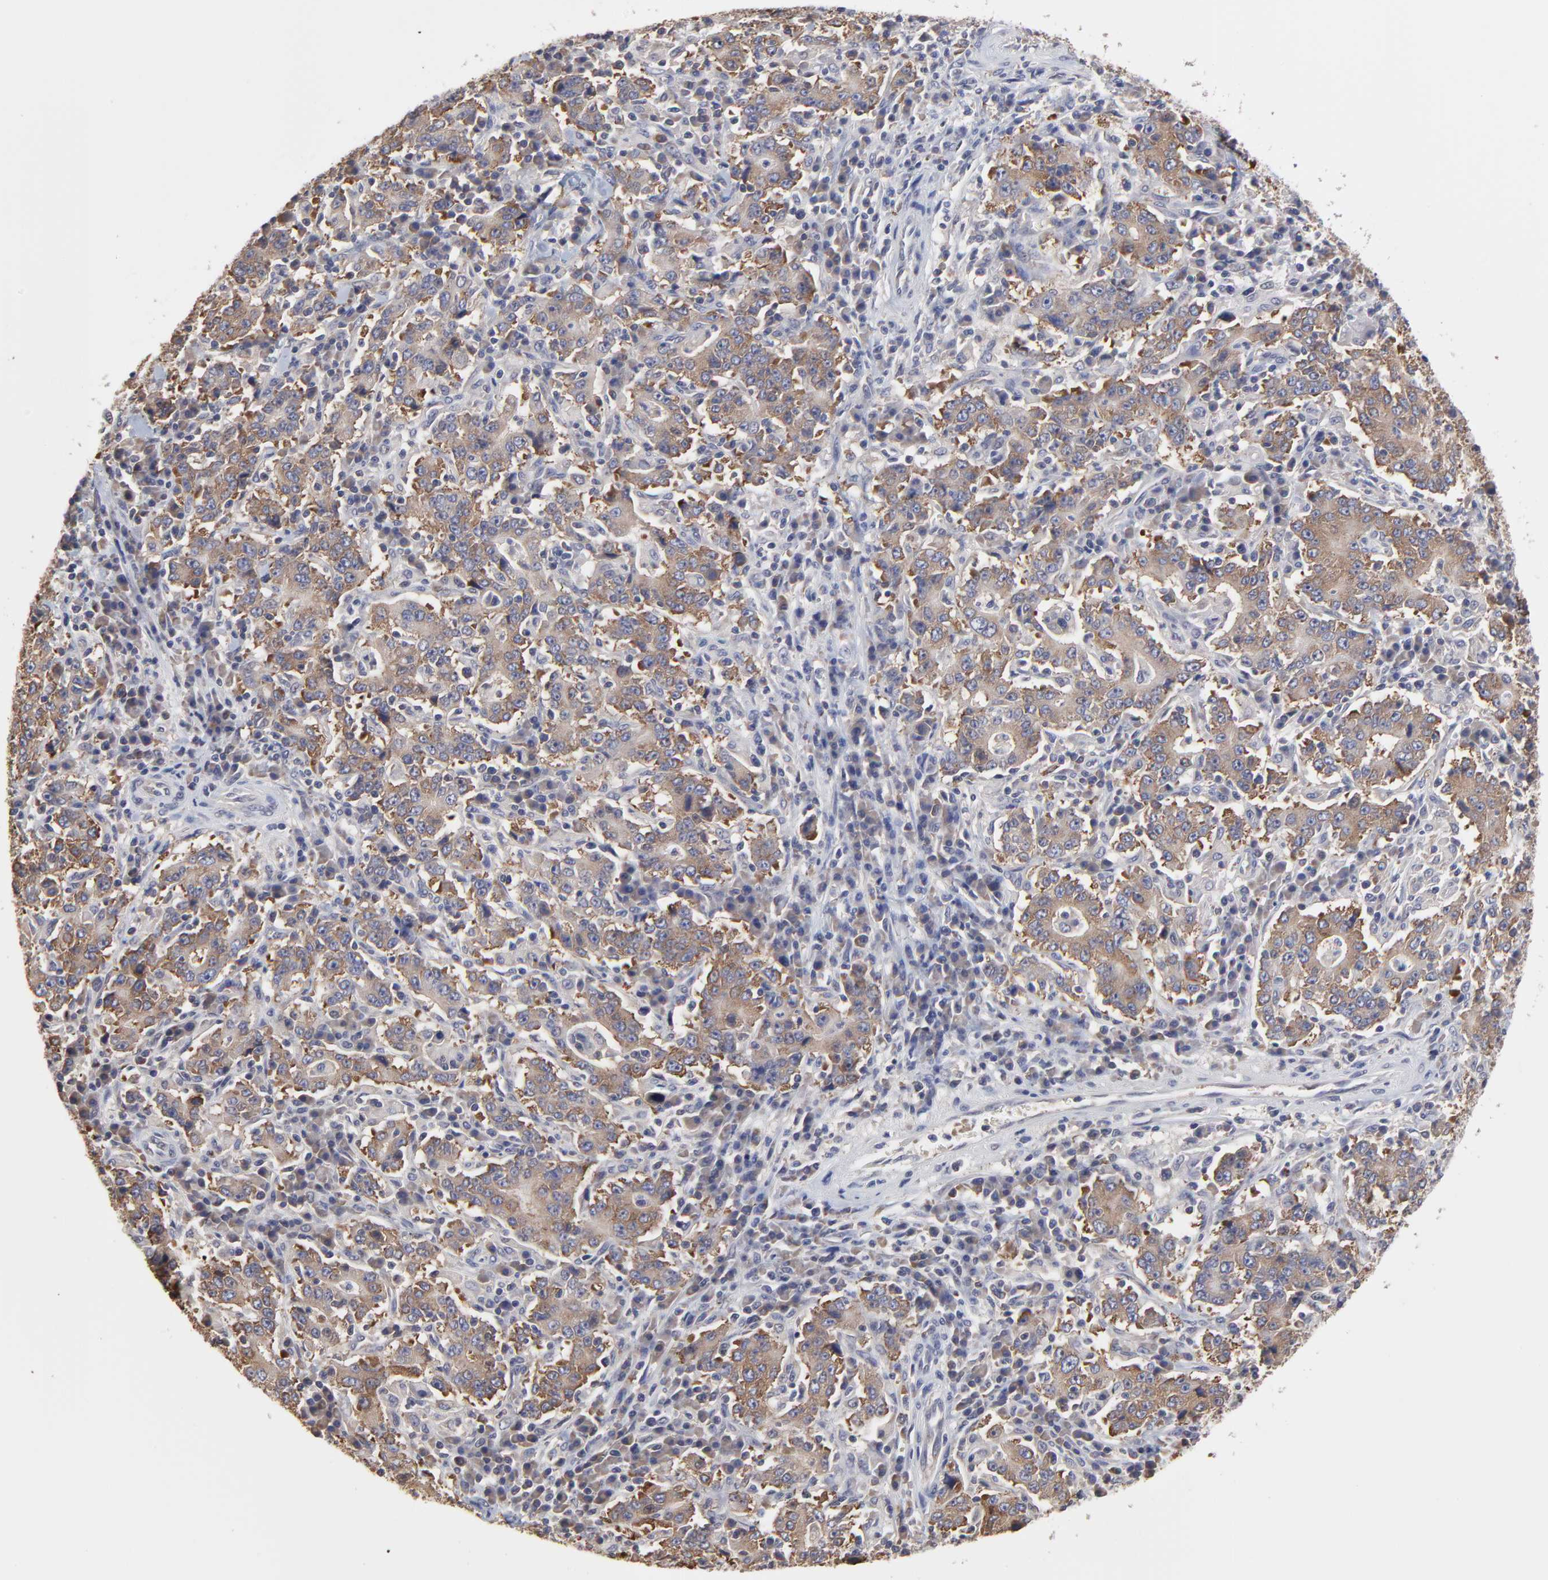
{"staining": {"intensity": "moderate", "quantity": ">75%", "location": "cytoplasmic/membranous"}, "tissue": "stomach cancer", "cell_type": "Tumor cells", "image_type": "cancer", "snomed": [{"axis": "morphology", "description": "Normal tissue, NOS"}, {"axis": "morphology", "description": "Adenocarcinoma, NOS"}, {"axis": "topography", "description": "Stomach, upper"}, {"axis": "topography", "description": "Stomach"}], "caption": "Protein staining by IHC displays moderate cytoplasmic/membranous positivity in about >75% of tumor cells in stomach adenocarcinoma. The staining is performed using DAB brown chromogen to label protein expression. The nuclei are counter-stained blue using hematoxylin.", "gene": "CCT2", "patient": {"sex": "male", "age": 59}}